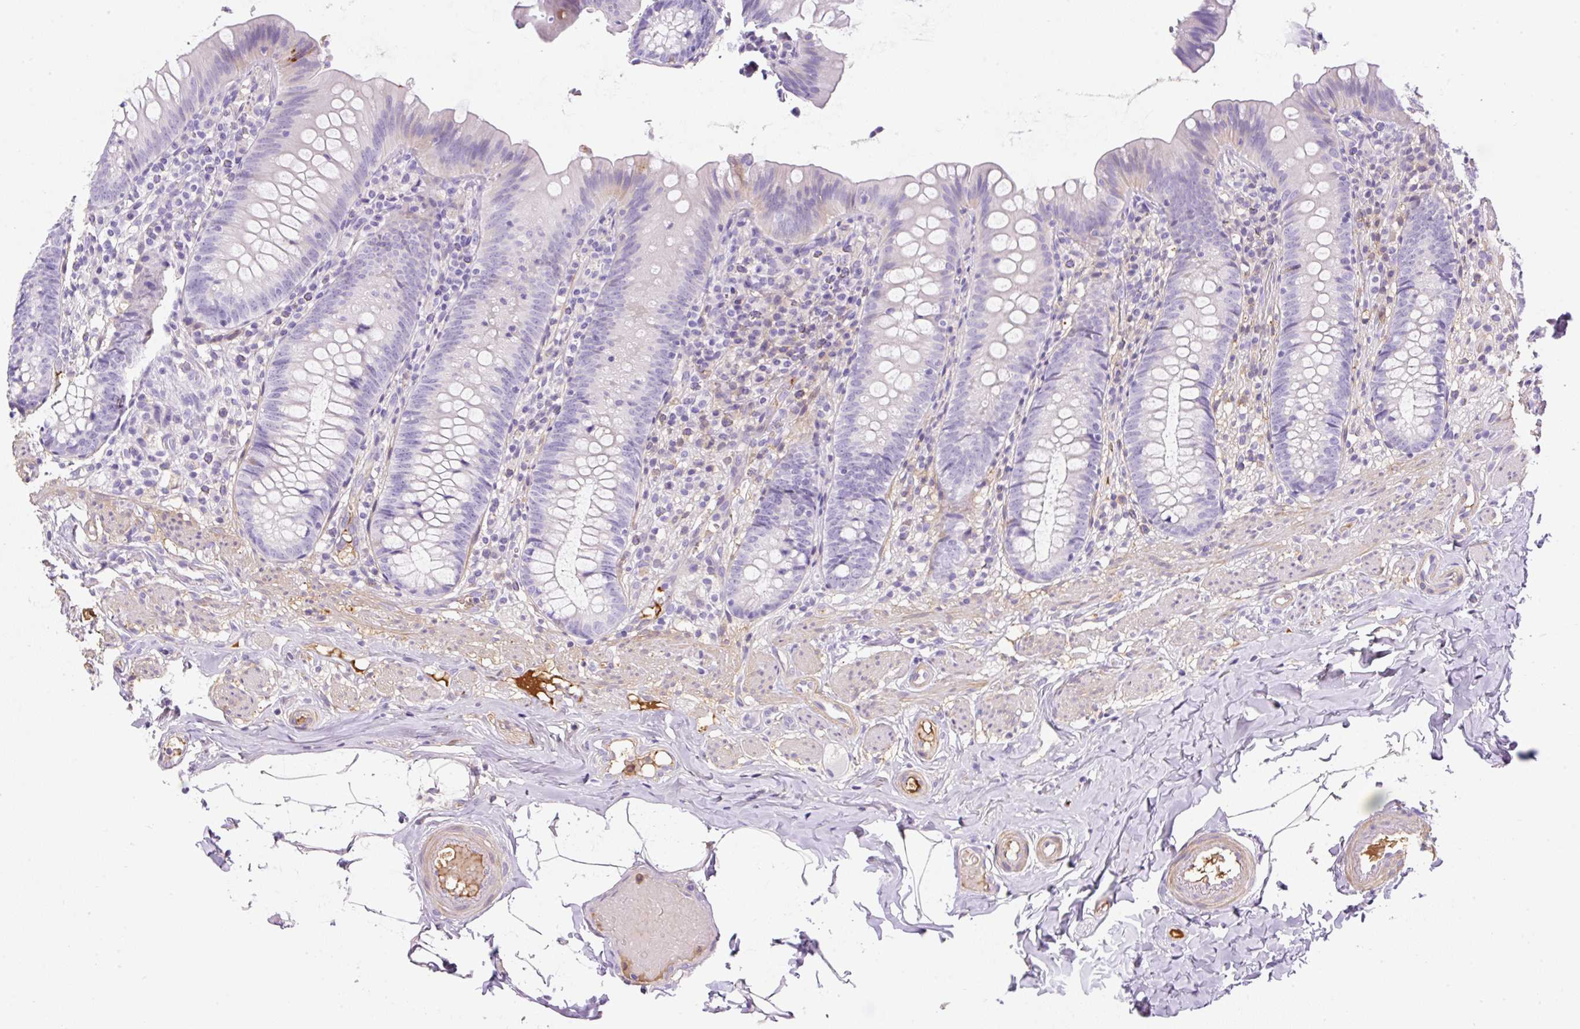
{"staining": {"intensity": "negative", "quantity": "none", "location": "none"}, "tissue": "appendix", "cell_type": "Glandular cells", "image_type": "normal", "snomed": [{"axis": "morphology", "description": "Normal tissue, NOS"}, {"axis": "topography", "description": "Appendix"}], "caption": "Immunohistochemistry (IHC) of unremarkable human appendix displays no expression in glandular cells. The staining was performed using DAB to visualize the protein expression in brown, while the nuclei were stained in blue with hematoxylin (Magnification: 20x).", "gene": "TDRD15", "patient": {"sex": "male", "age": 55}}